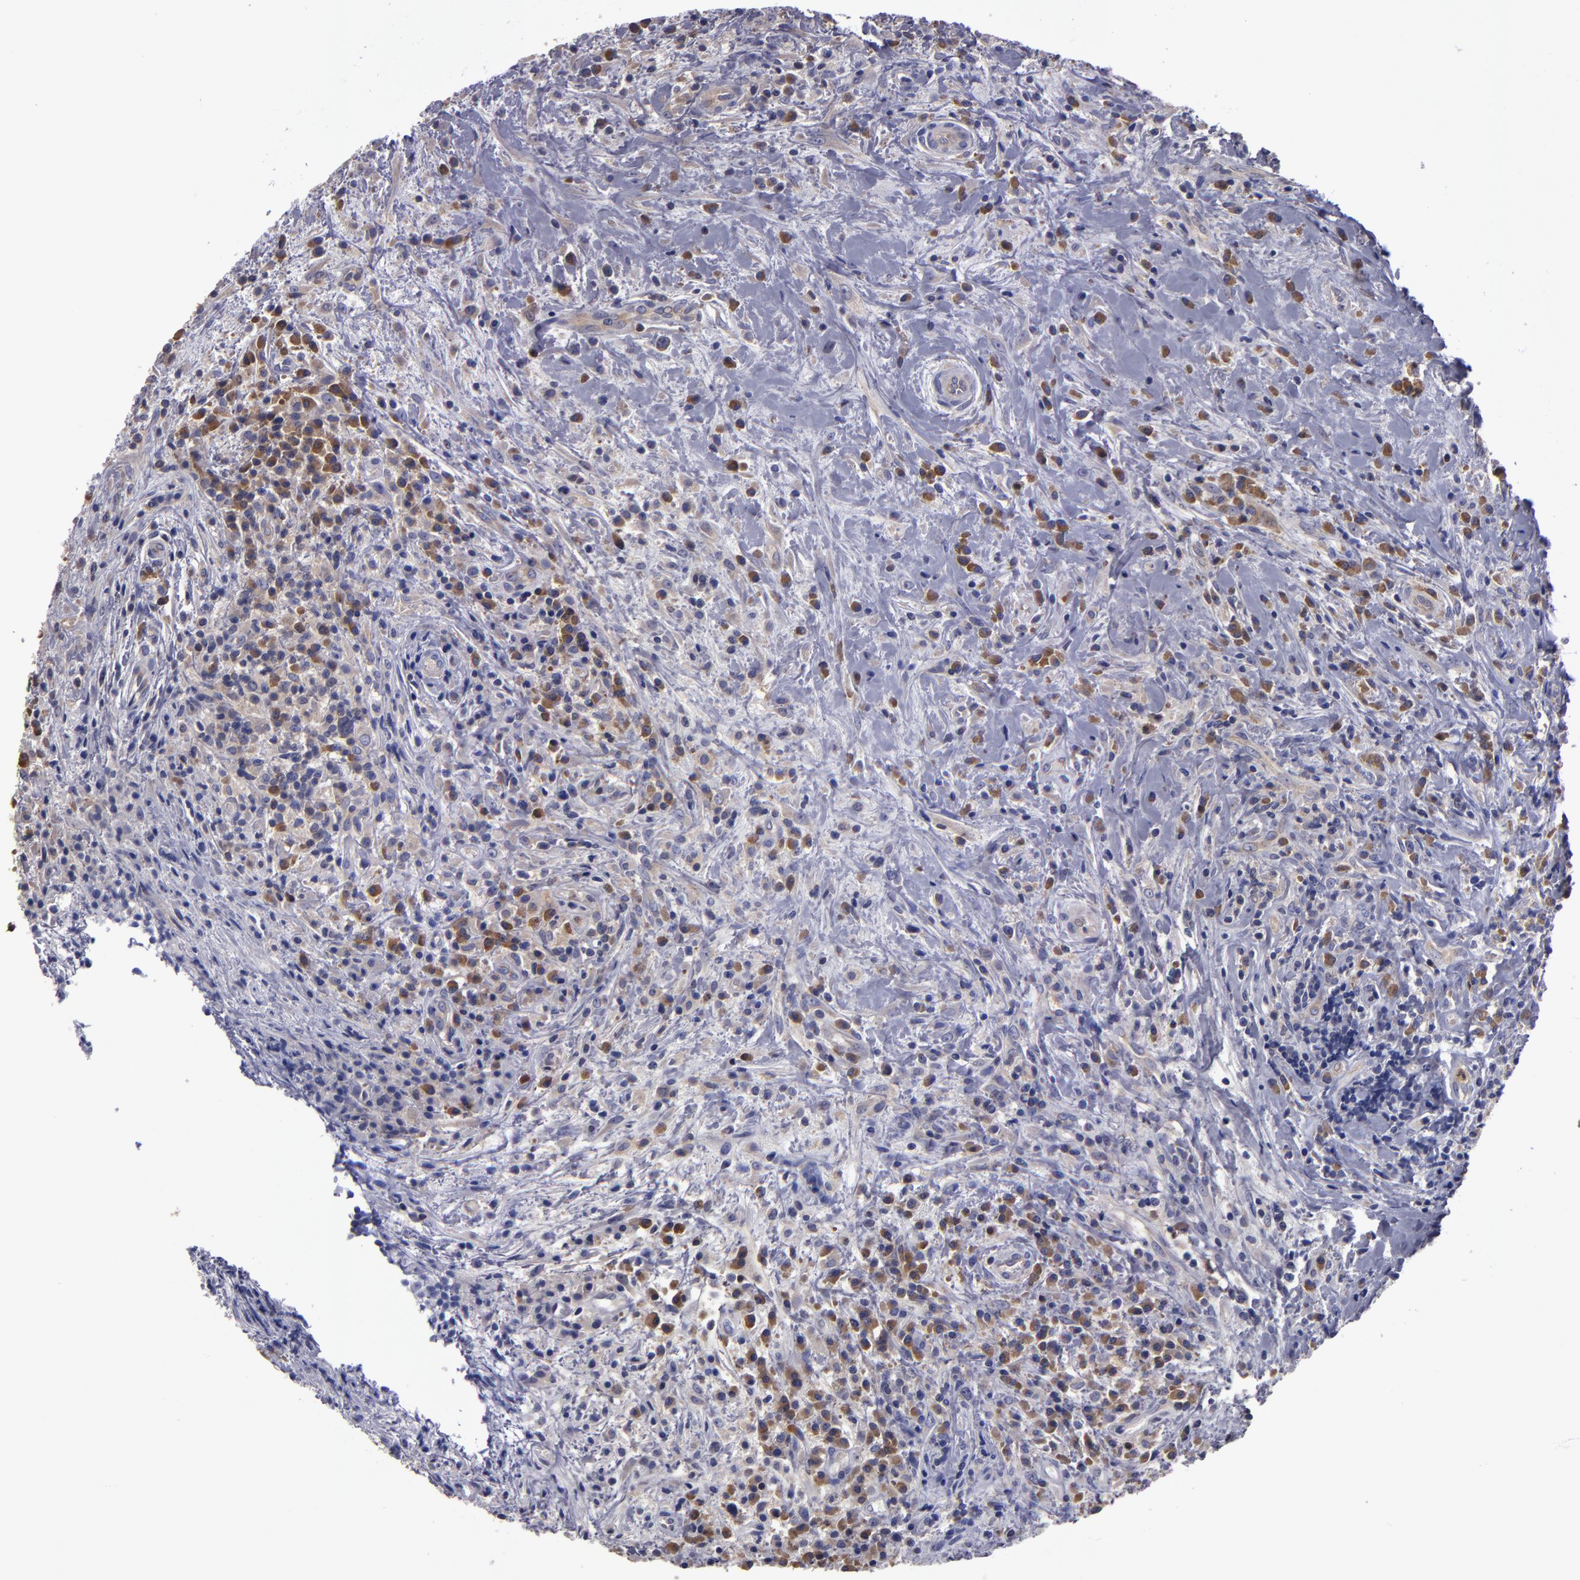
{"staining": {"intensity": "moderate", "quantity": "<25%", "location": "cytoplasmic/membranous"}, "tissue": "lymphoma", "cell_type": "Tumor cells", "image_type": "cancer", "snomed": [{"axis": "morphology", "description": "Hodgkin's disease, NOS"}, {"axis": "topography", "description": "Lymph node"}], "caption": "Immunohistochemistry micrograph of Hodgkin's disease stained for a protein (brown), which shows low levels of moderate cytoplasmic/membranous positivity in about <25% of tumor cells.", "gene": "CARS1", "patient": {"sex": "female", "age": 25}}